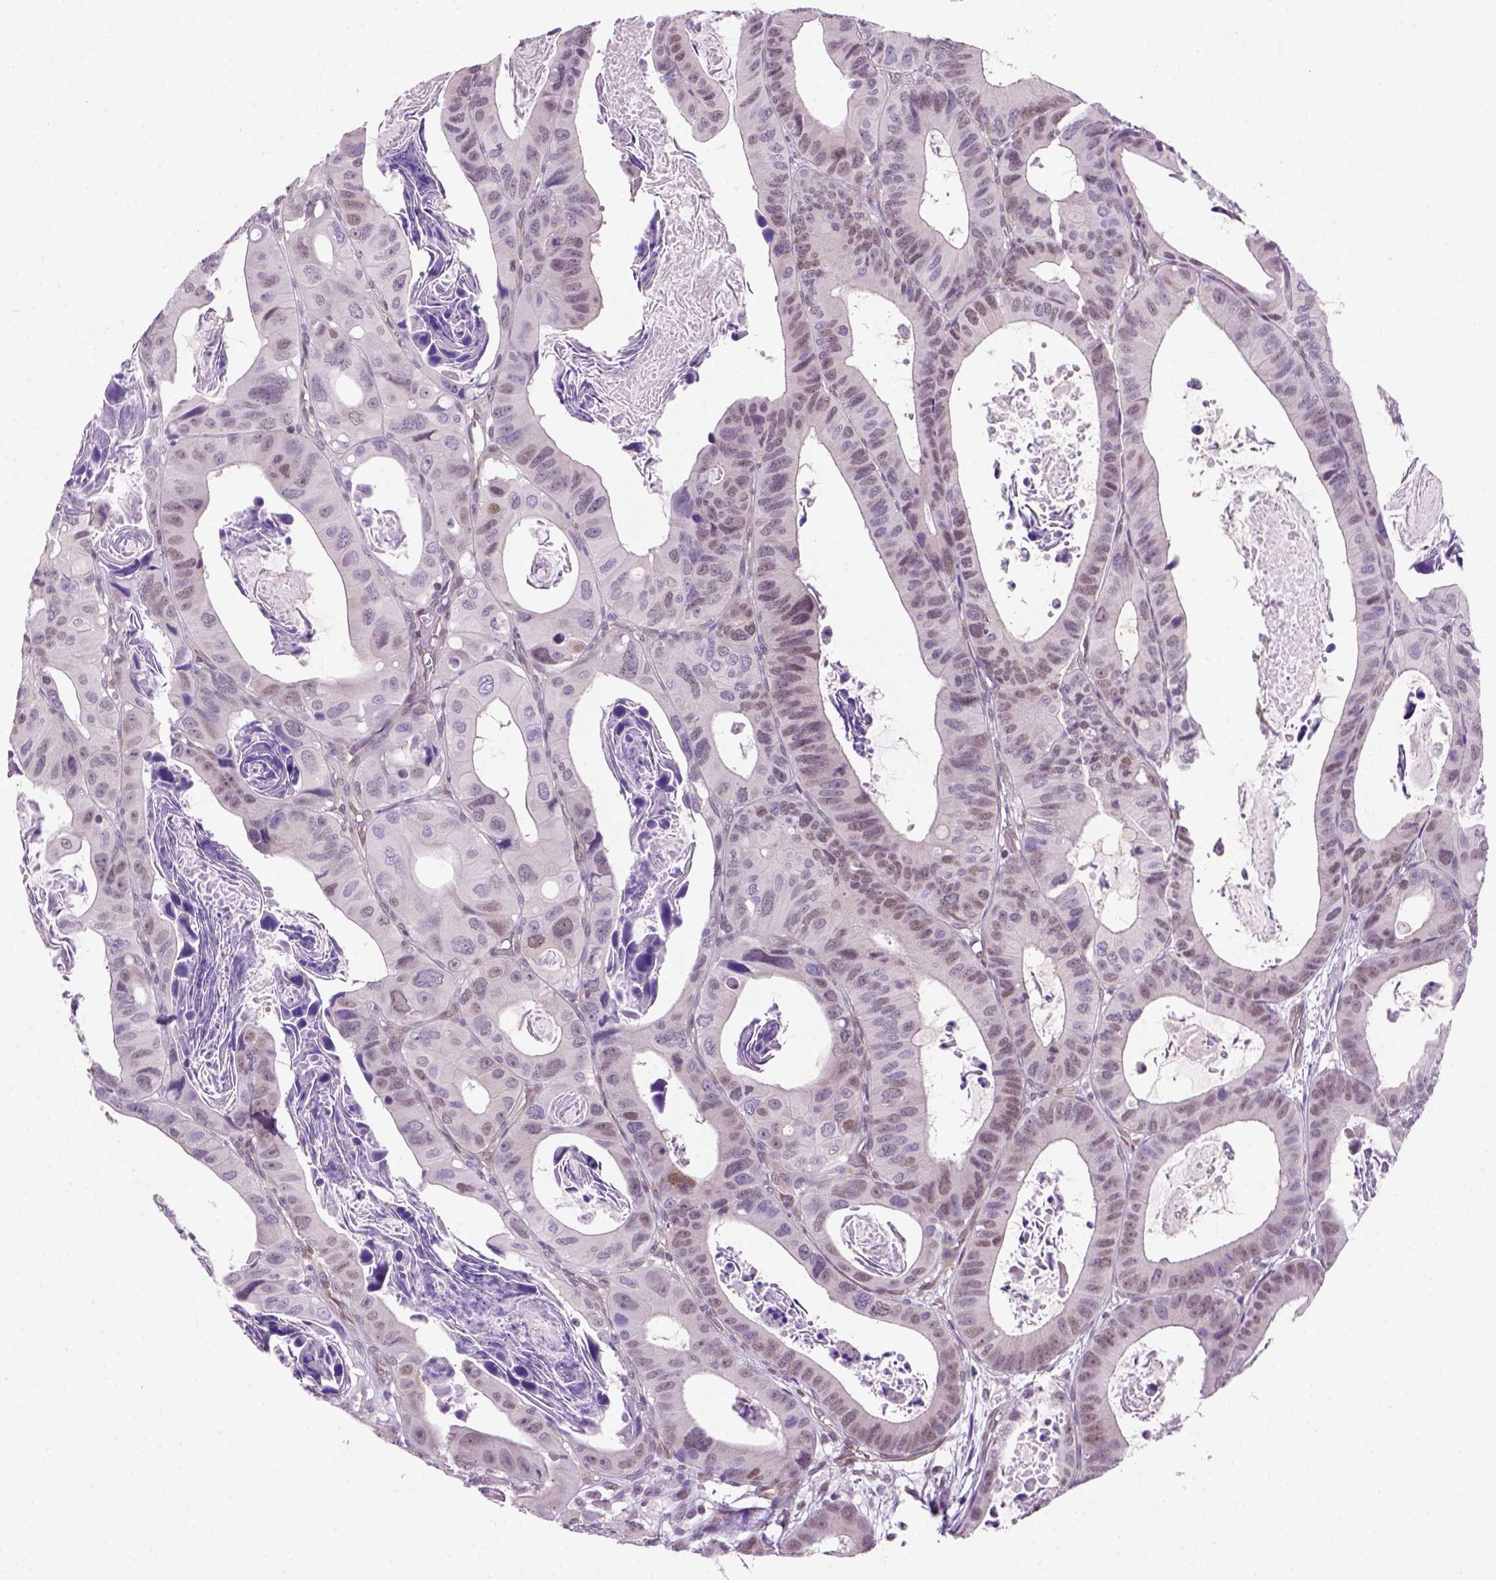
{"staining": {"intensity": "weak", "quantity": "<25%", "location": "nuclear"}, "tissue": "colorectal cancer", "cell_type": "Tumor cells", "image_type": "cancer", "snomed": [{"axis": "morphology", "description": "Adenocarcinoma, NOS"}, {"axis": "topography", "description": "Rectum"}], "caption": "An image of adenocarcinoma (colorectal) stained for a protein exhibits no brown staining in tumor cells.", "gene": "MGMT", "patient": {"sex": "male", "age": 64}}